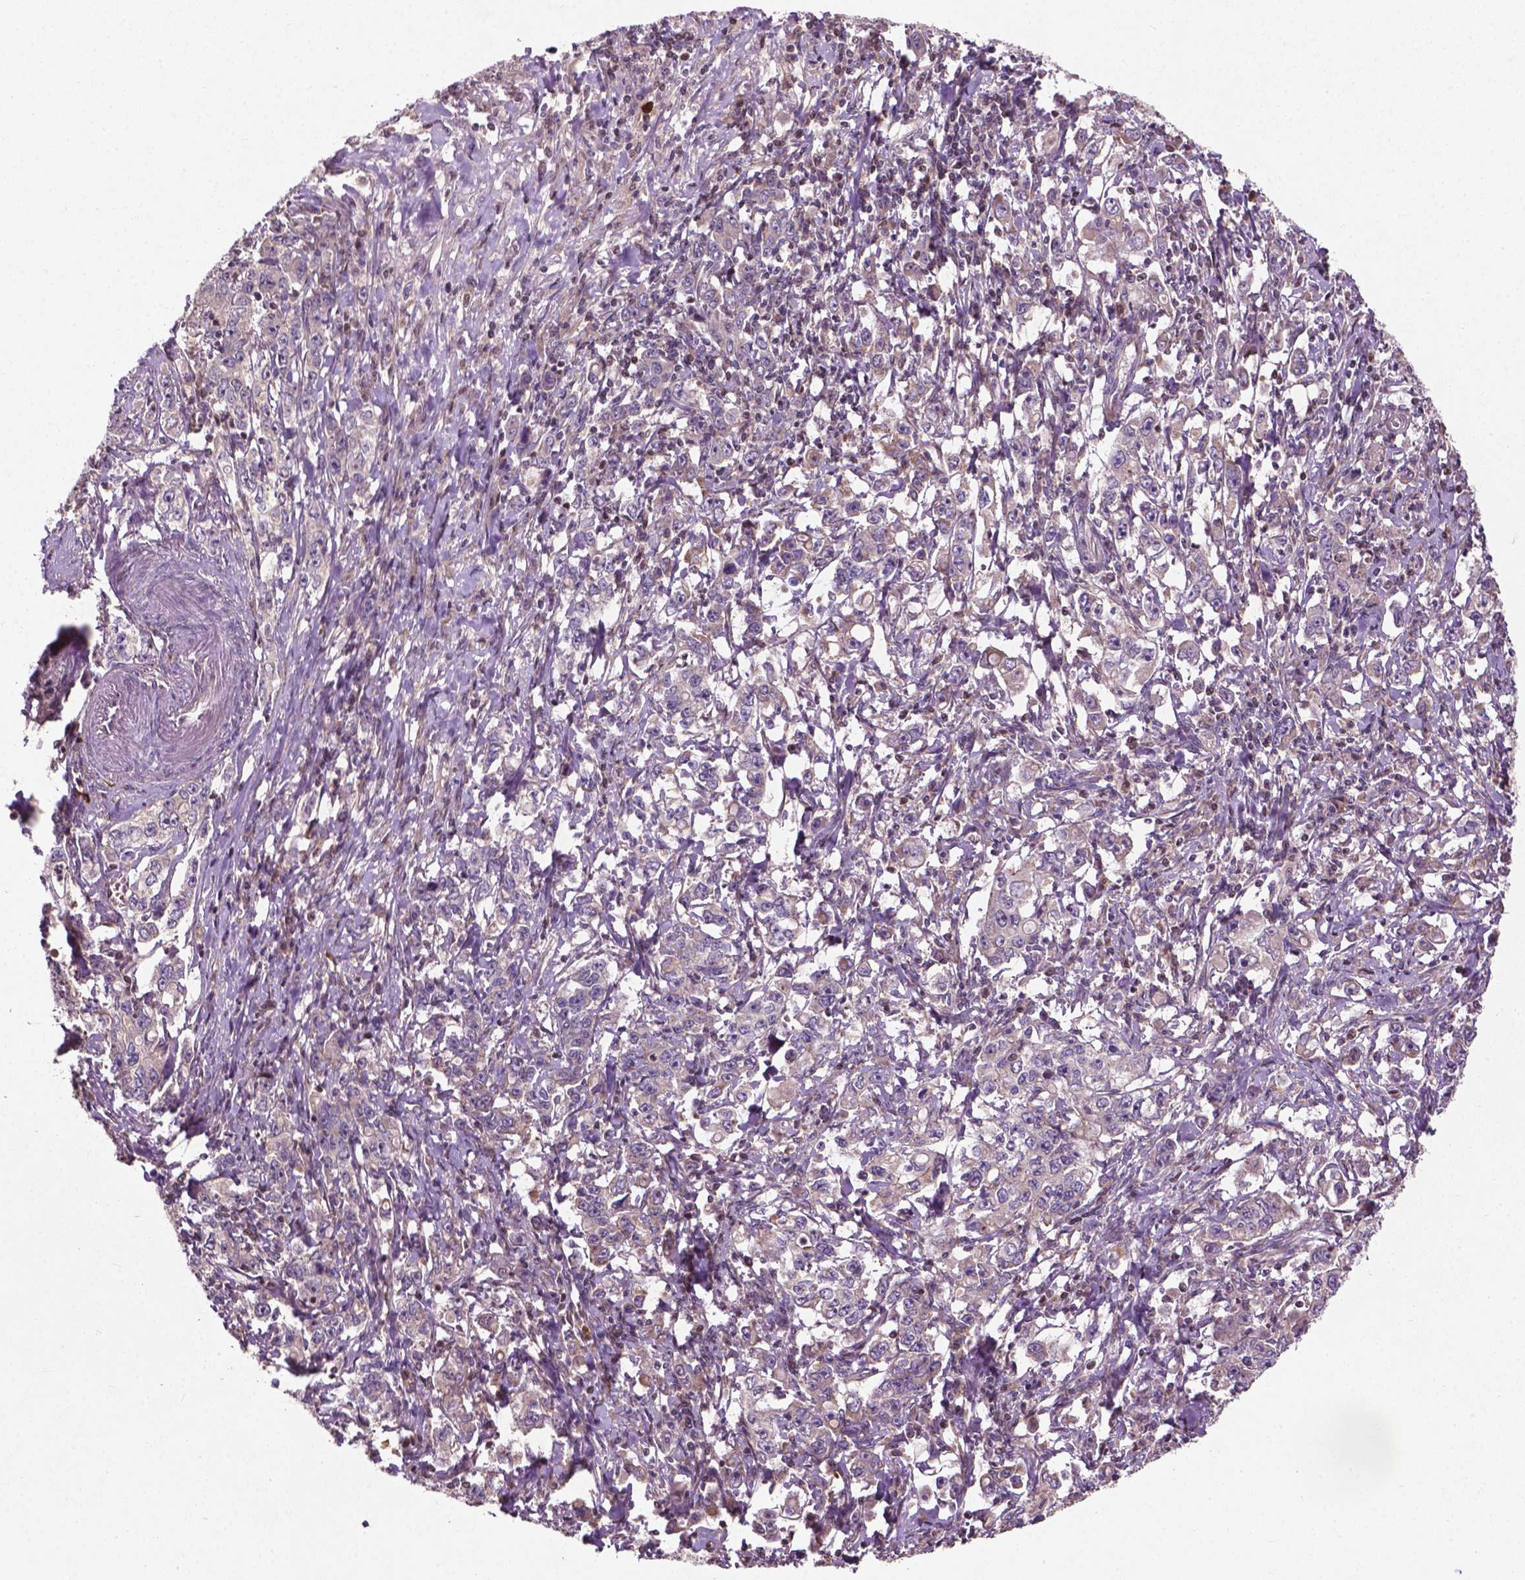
{"staining": {"intensity": "weak", "quantity": "25%-75%", "location": "cytoplasmic/membranous"}, "tissue": "stomach cancer", "cell_type": "Tumor cells", "image_type": "cancer", "snomed": [{"axis": "morphology", "description": "Adenocarcinoma, NOS"}, {"axis": "topography", "description": "Stomach, lower"}], "caption": "Human stomach cancer (adenocarcinoma) stained with a brown dye reveals weak cytoplasmic/membranous positive staining in approximately 25%-75% of tumor cells.", "gene": "B3GALNT2", "patient": {"sex": "female", "age": 72}}